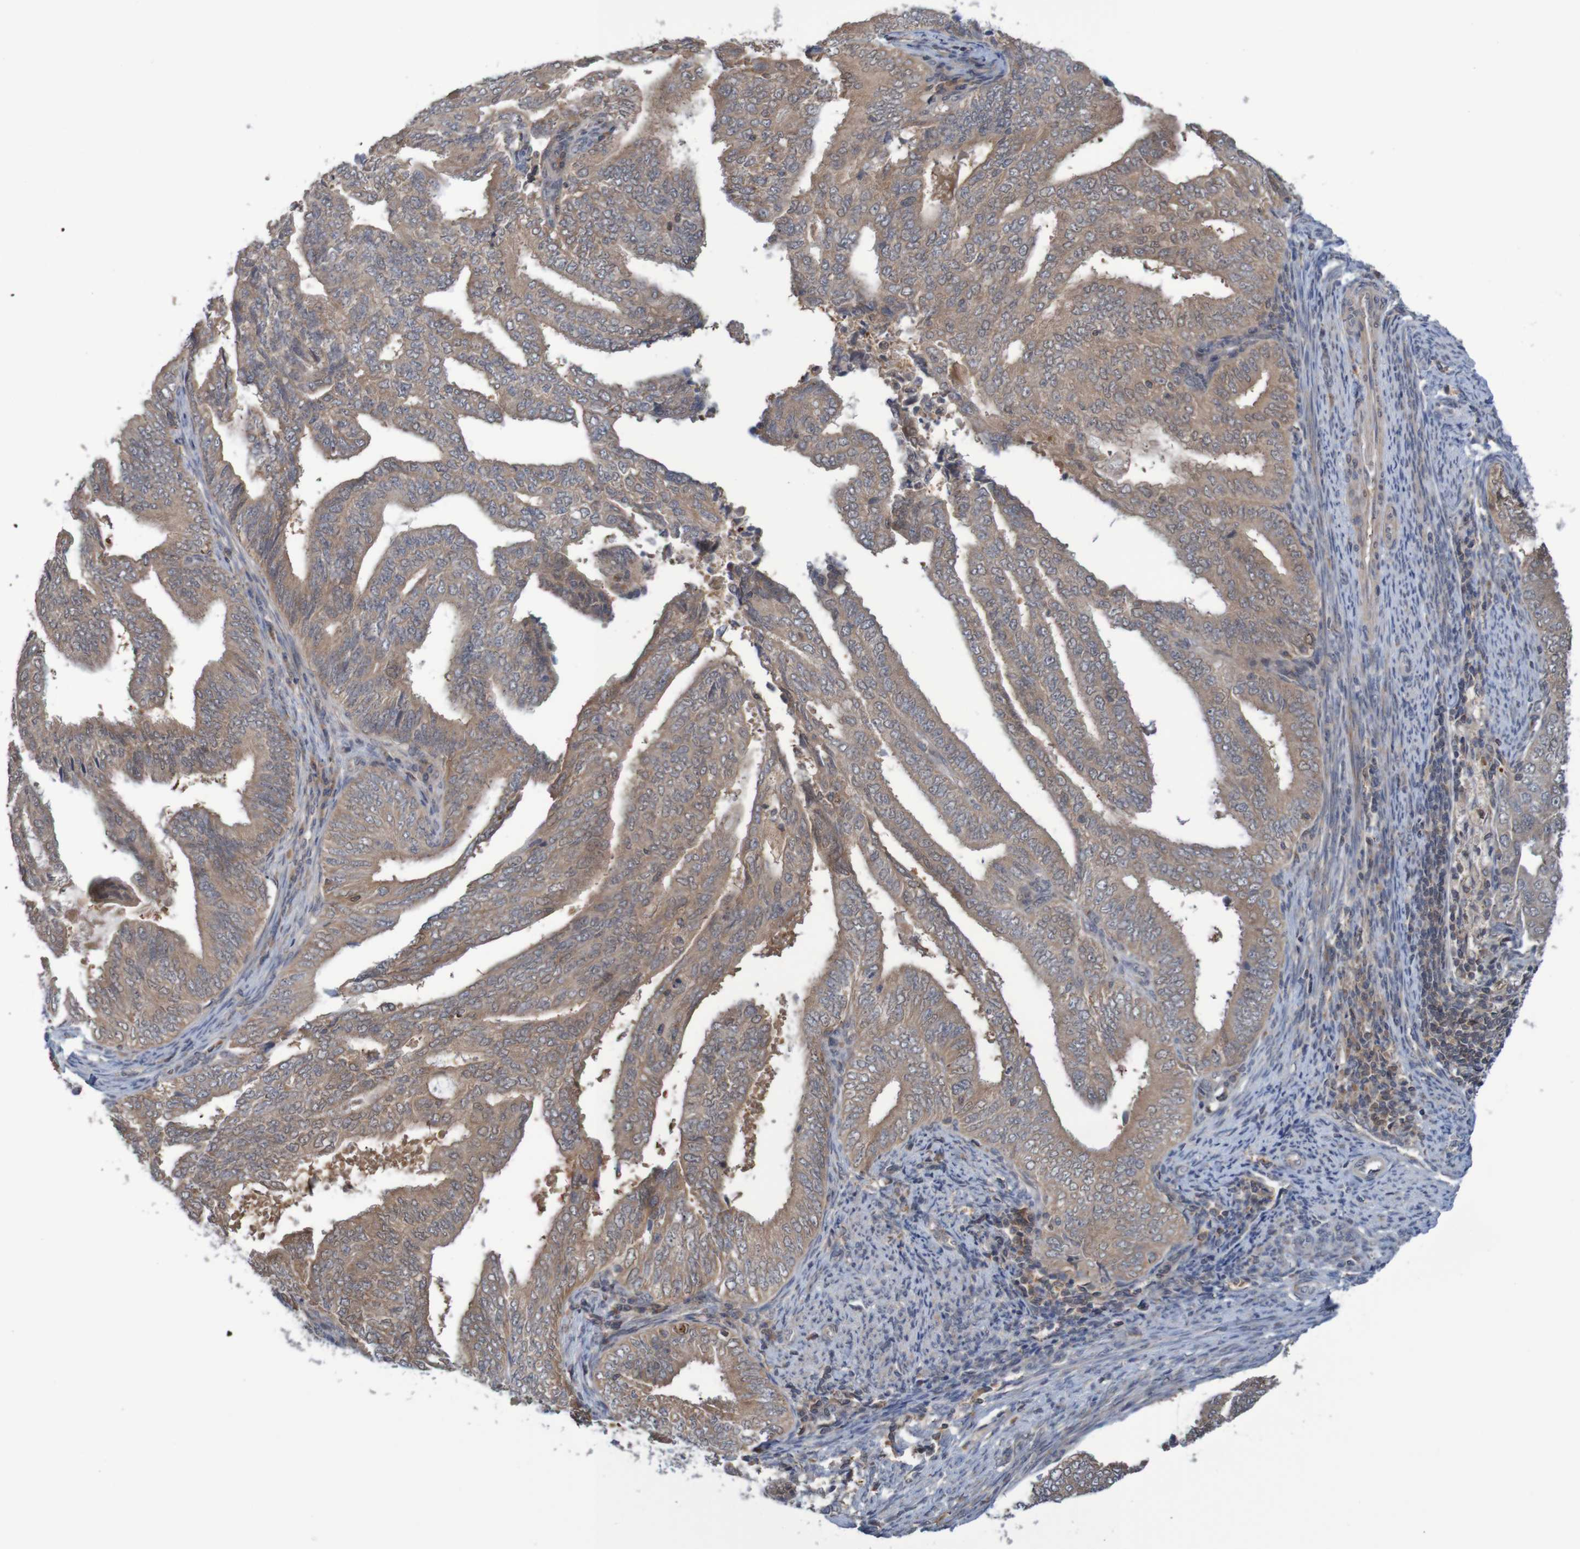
{"staining": {"intensity": "moderate", "quantity": ">75%", "location": "cytoplasmic/membranous"}, "tissue": "endometrial cancer", "cell_type": "Tumor cells", "image_type": "cancer", "snomed": [{"axis": "morphology", "description": "Adenocarcinoma, NOS"}, {"axis": "topography", "description": "Endometrium"}], "caption": "Moderate cytoplasmic/membranous protein staining is appreciated in about >75% of tumor cells in endometrial cancer (adenocarcinoma).", "gene": "ANKK1", "patient": {"sex": "female", "age": 58}}